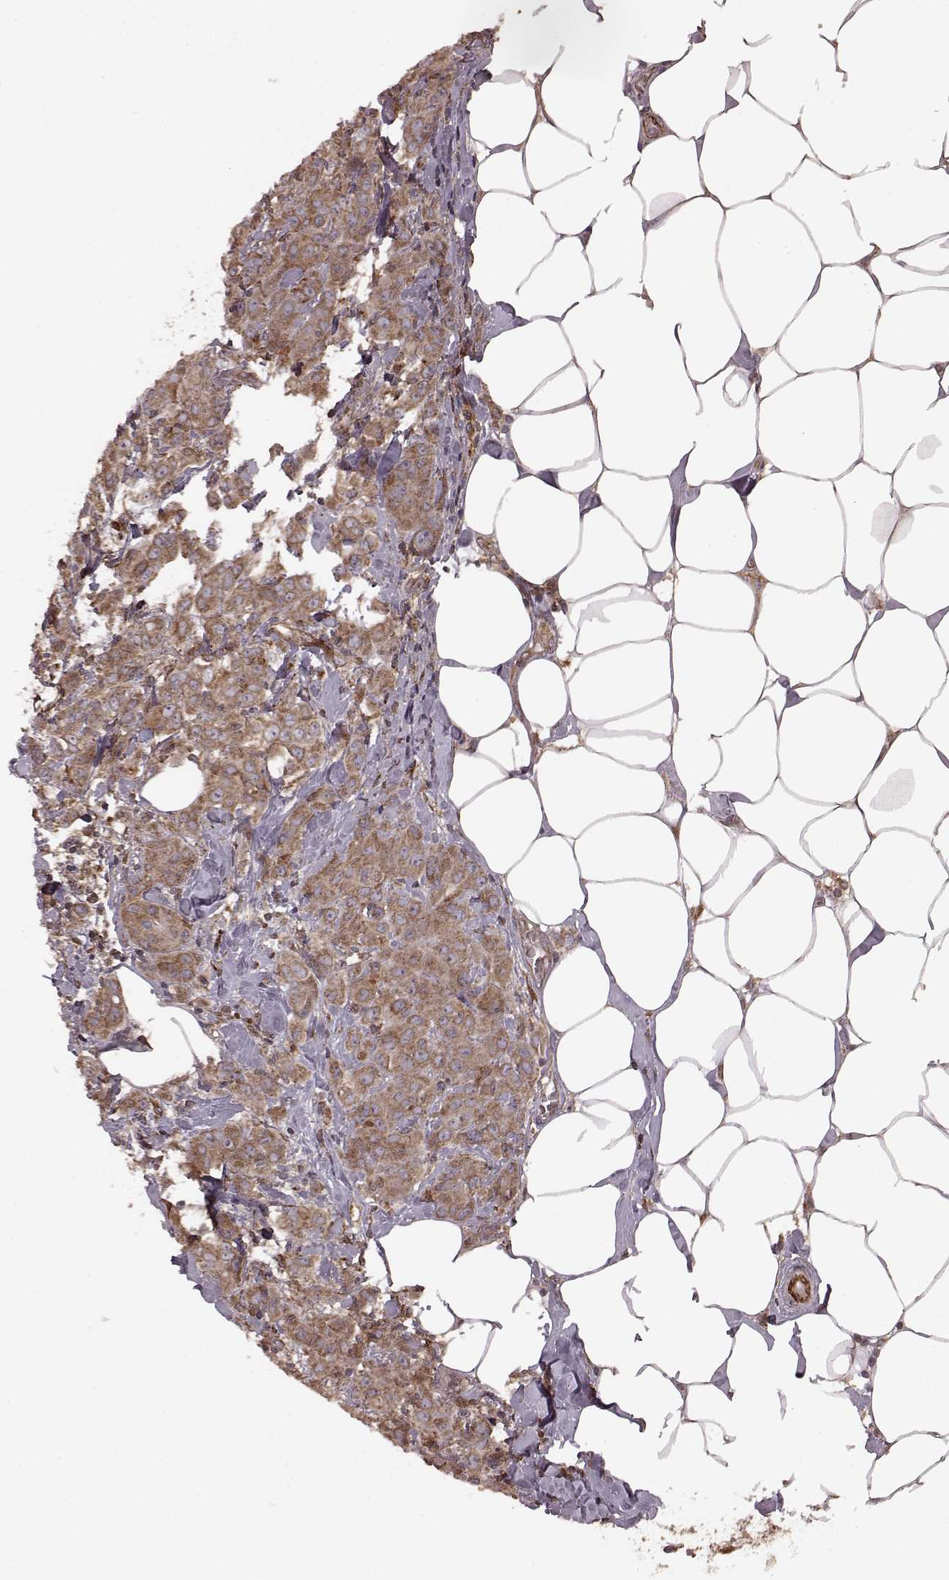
{"staining": {"intensity": "moderate", "quantity": ">75%", "location": "cytoplasmic/membranous"}, "tissue": "breast cancer", "cell_type": "Tumor cells", "image_type": "cancer", "snomed": [{"axis": "morphology", "description": "Normal tissue, NOS"}, {"axis": "morphology", "description": "Duct carcinoma"}, {"axis": "topography", "description": "Breast"}], "caption": "Immunohistochemical staining of human breast cancer displays medium levels of moderate cytoplasmic/membranous expression in approximately >75% of tumor cells.", "gene": "AGPAT1", "patient": {"sex": "female", "age": 43}}